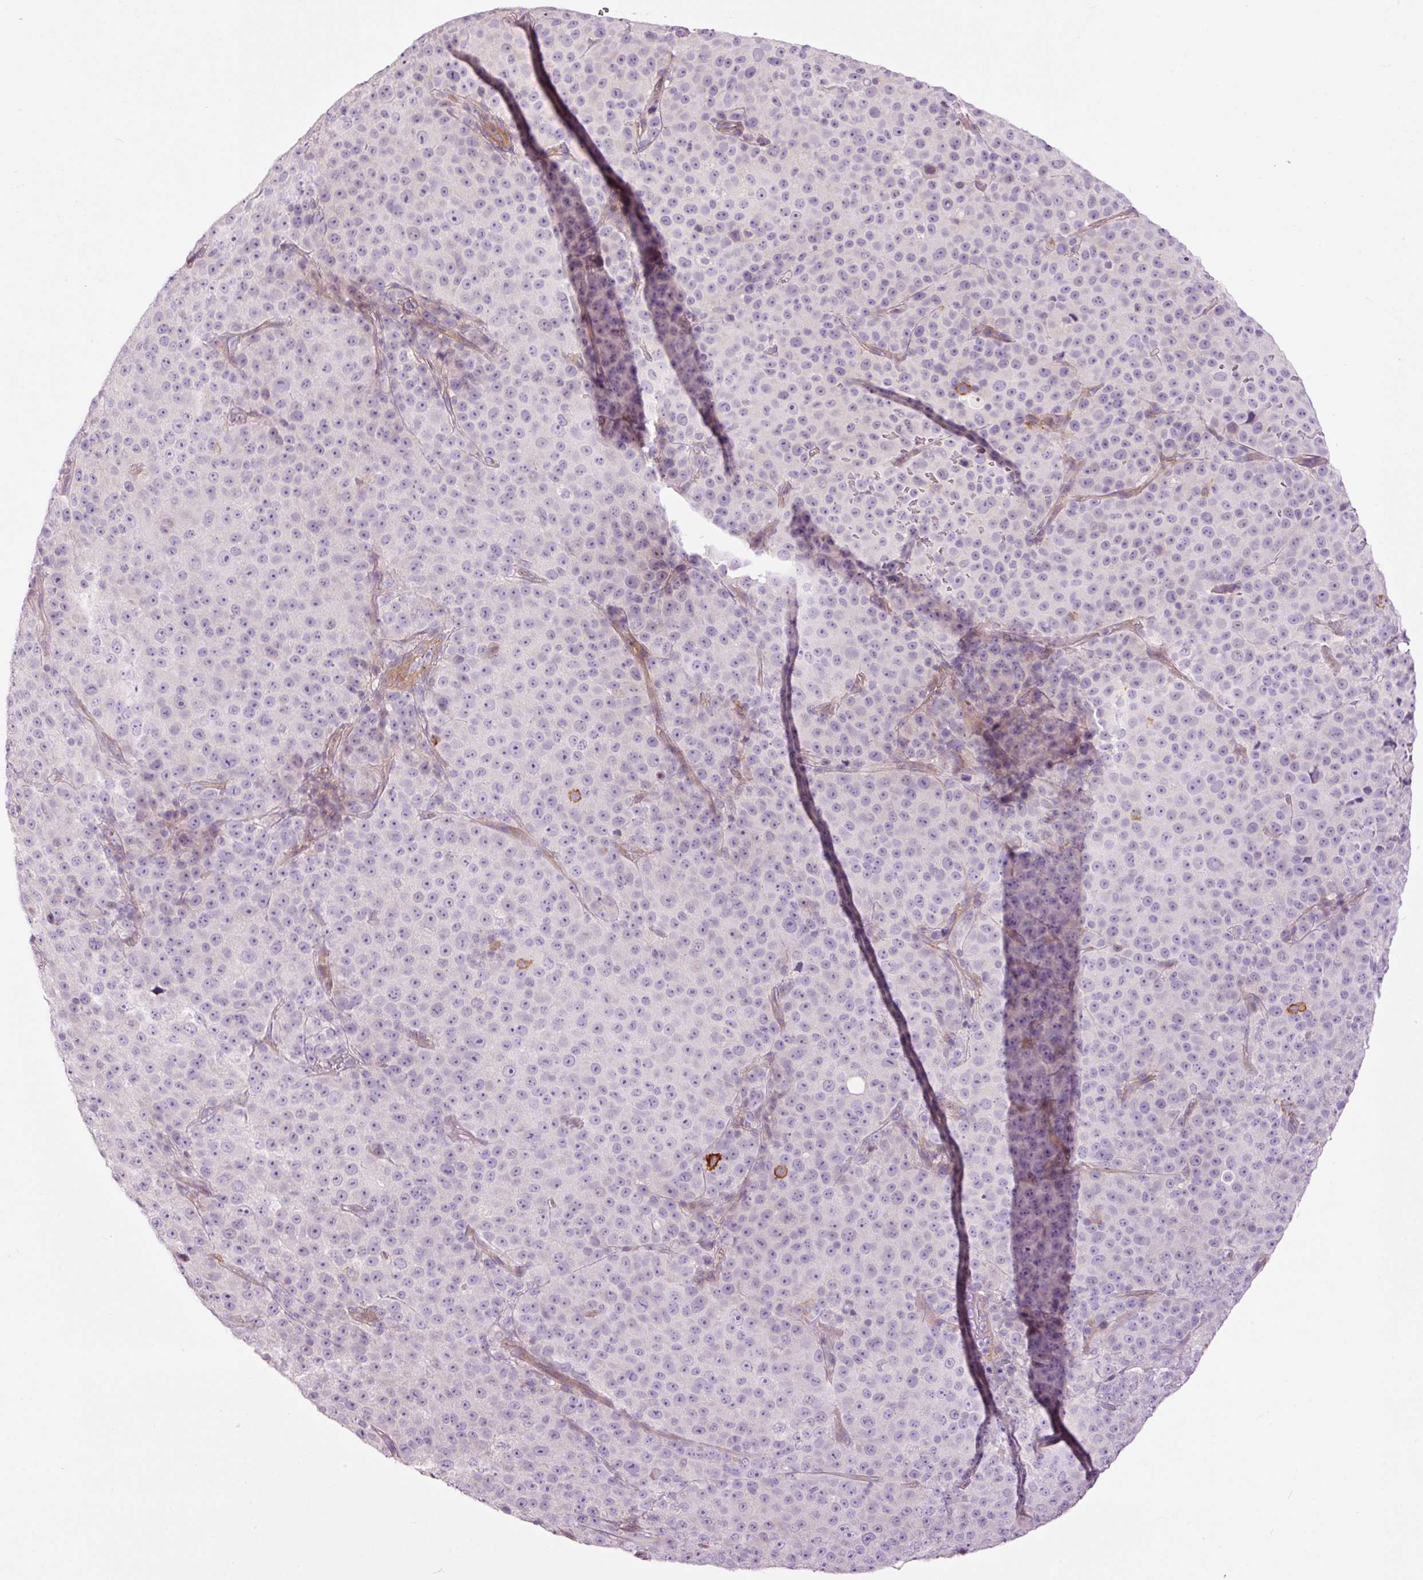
{"staining": {"intensity": "negative", "quantity": "none", "location": "none"}, "tissue": "melanoma", "cell_type": "Tumor cells", "image_type": "cancer", "snomed": [{"axis": "morphology", "description": "Malignant melanoma, Metastatic site"}, {"axis": "topography", "description": "Skin"}, {"axis": "topography", "description": "Lymph node"}], "caption": "Protein analysis of malignant melanoma (metastatic site) reveals no significant staining in tumor cells.", "gene": "FCRL4", "patient": {"sex": "male", "age": 66}}